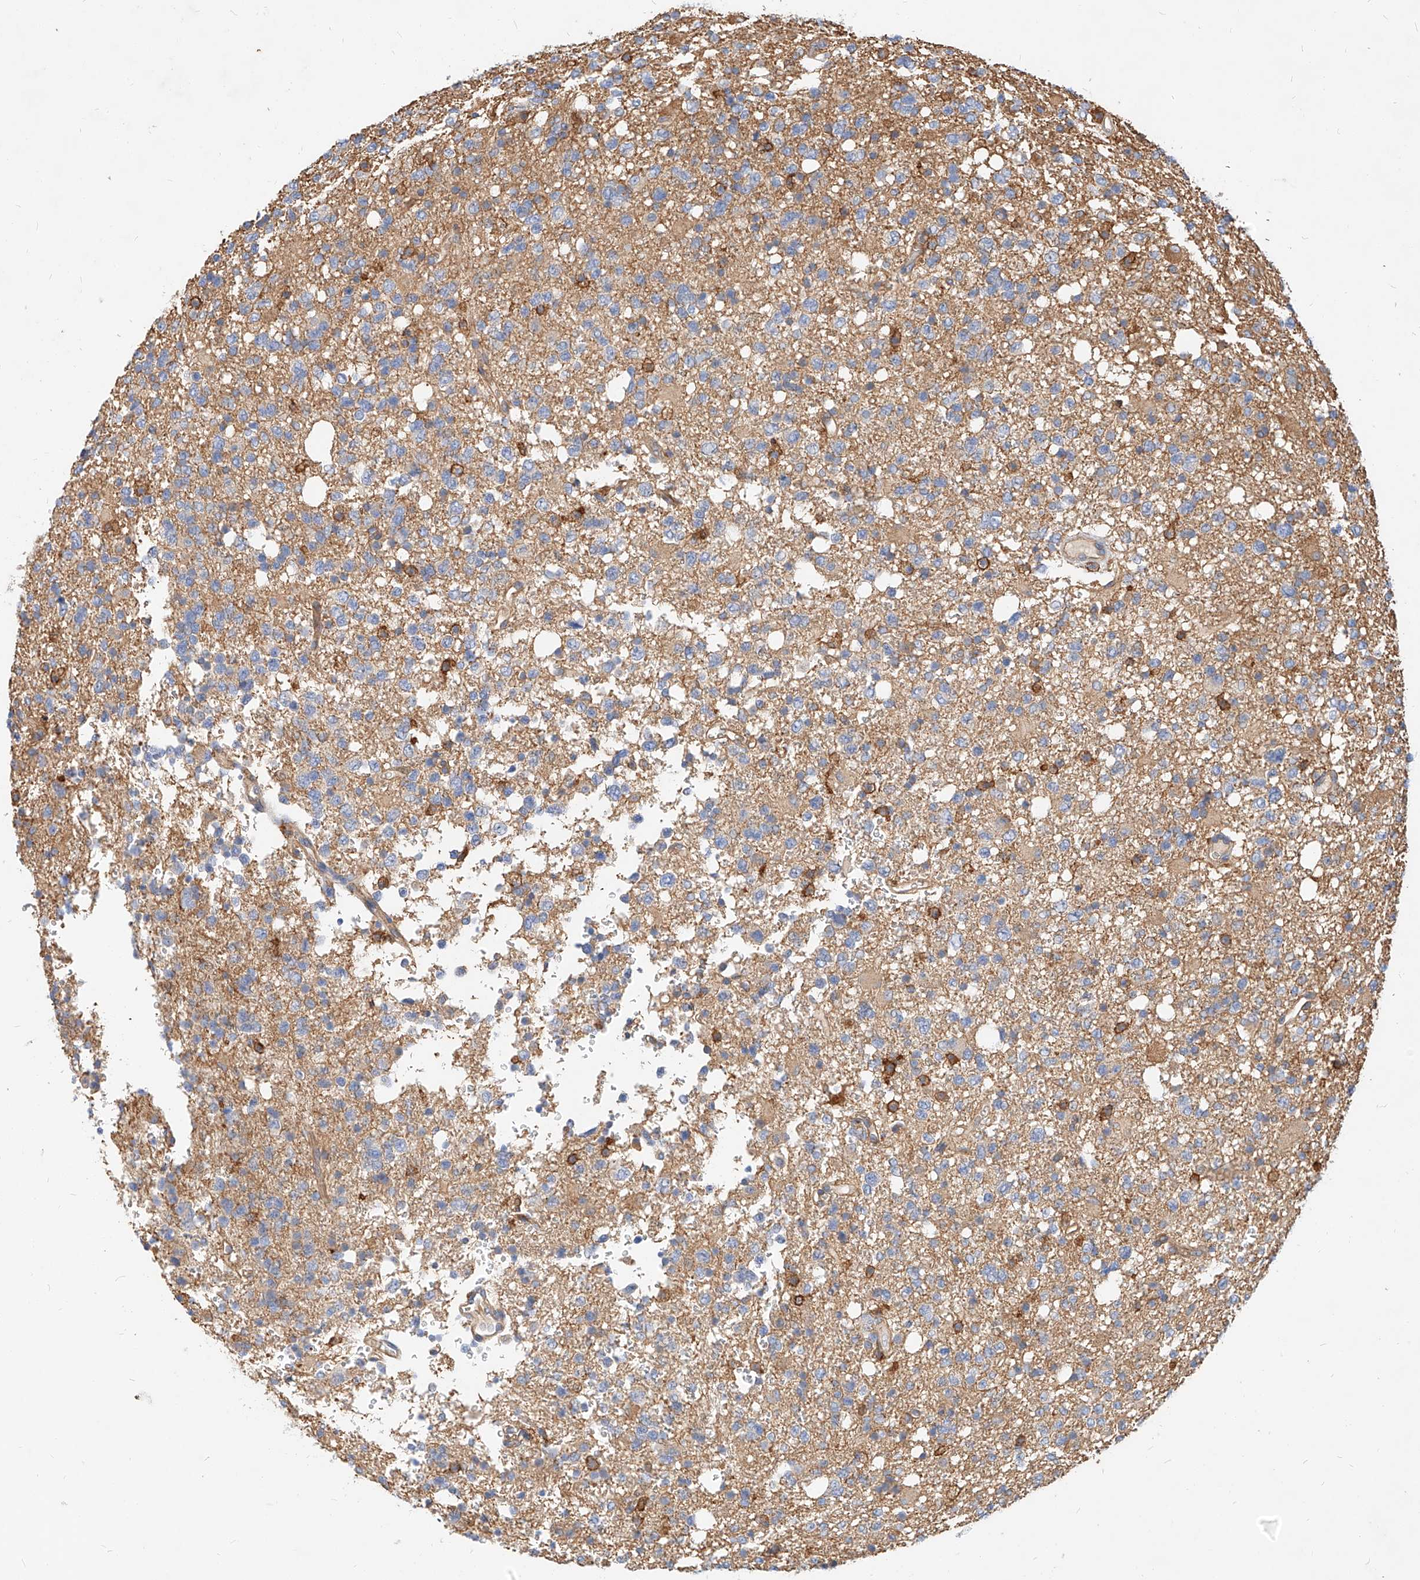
{"staining": {"intensity": "negative", "quantity": "none", "location": "none"}, "tissue": "glioma", "cell_type": "Tumor cells", "image_type": "cancer", "snomed": [{"axis": "morphology", "description": "Glioma, malignant, High grade"}, {"axis": "topography", "description": "Brain"}], "caption": "Tumor cells show no significant positivity in high-grade glioma (malignant).", "gene": "NFAM1", "patient": {"sex": "female", "age": 62}}